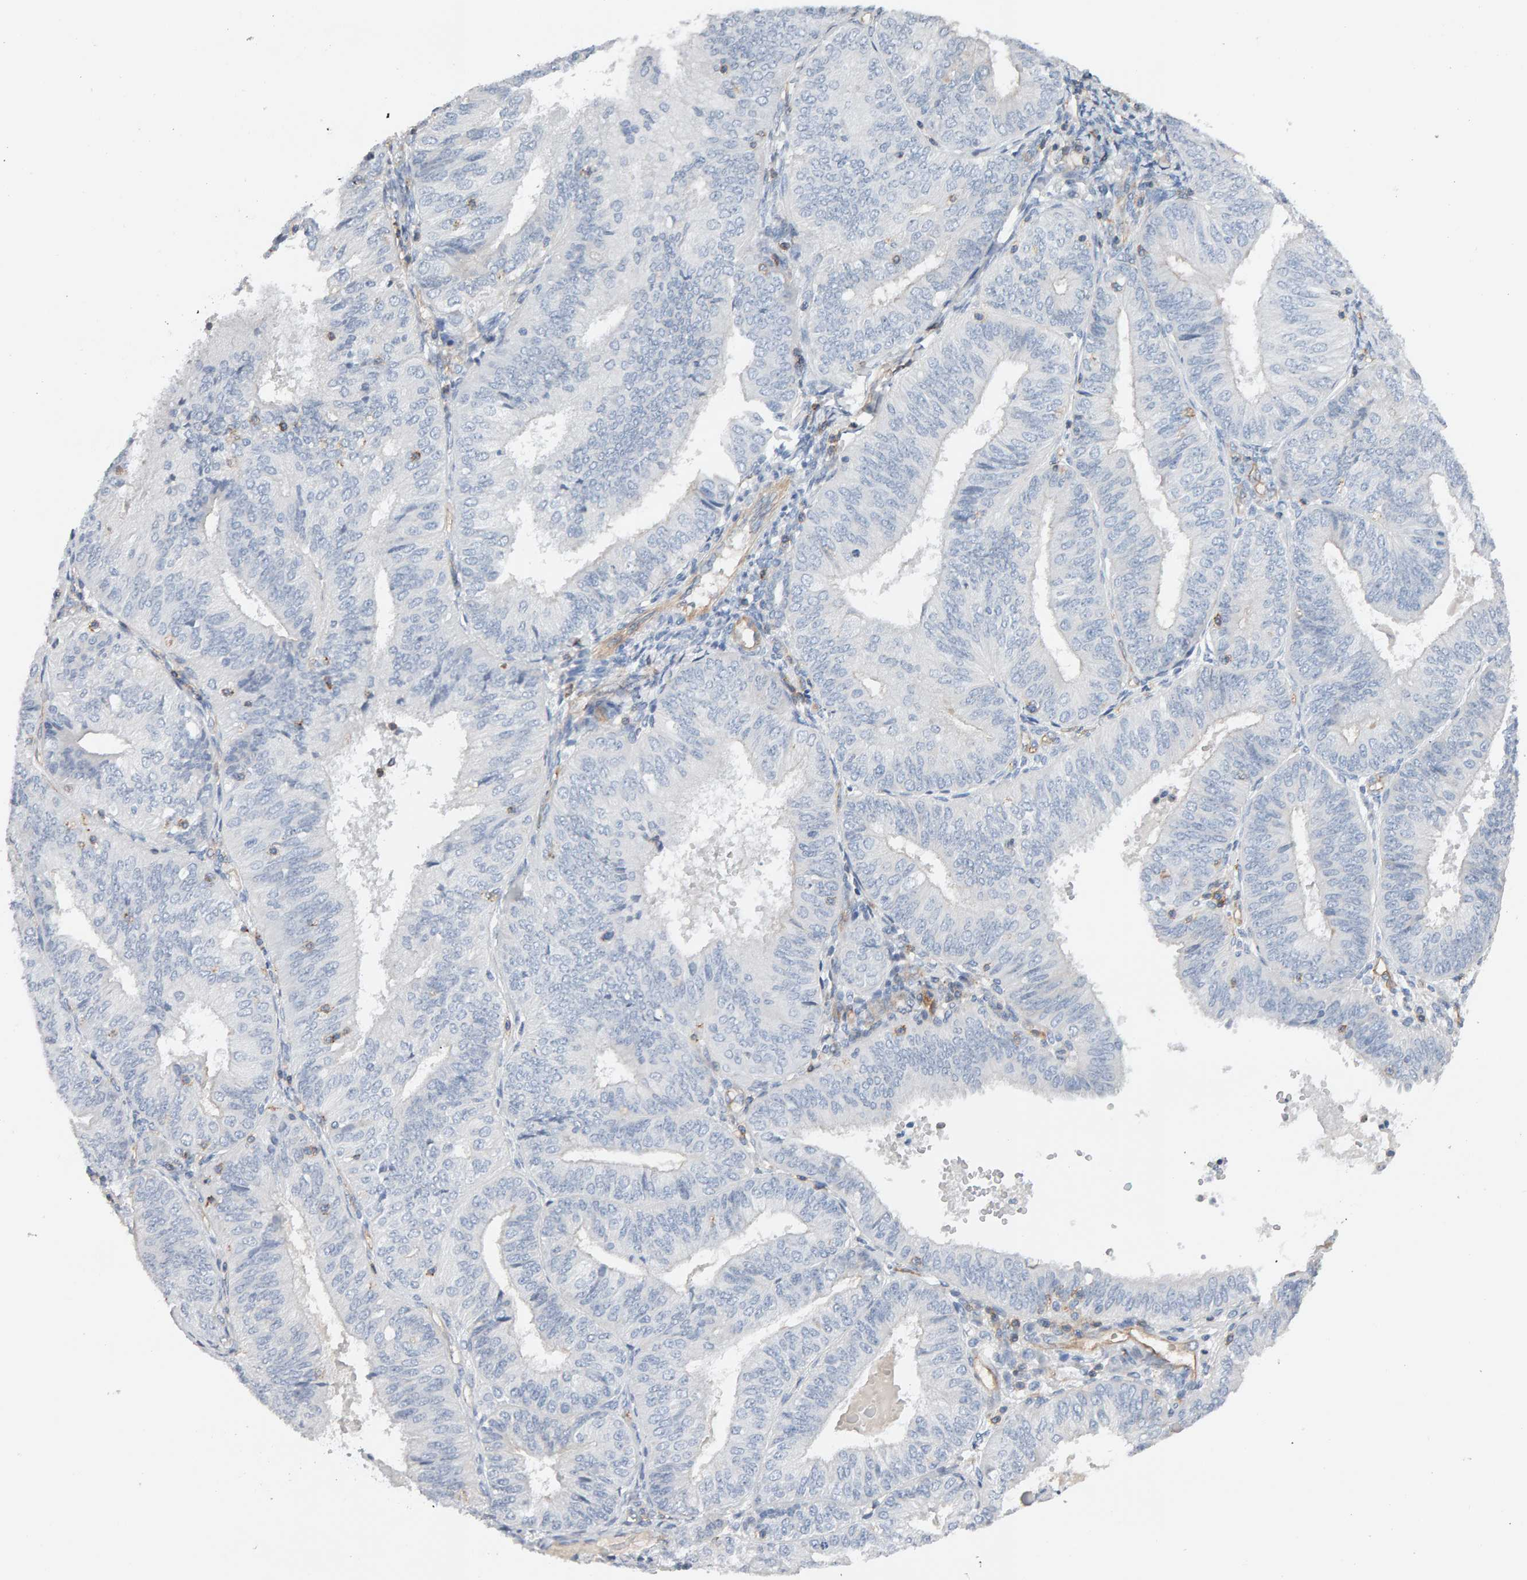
{"staining": {"intensity": "negative", "quantity": "none", "location": "none"}, "tissue": "endometrial cancer", "cell_type": "Tumor cells", "image_type": "cancer", "snomed": [{"axis": "morphology", "description": "Adenocarcinoma, NOS"}, {"axis": "topography", "description": "Endometrium"}], "caption": "The immunohistochemistry (IHC) image has no significant expression in tumor cells of endometrial cancer tissue.", "gene": "FYN", "patient": {"sex": "female", "age": 58}}